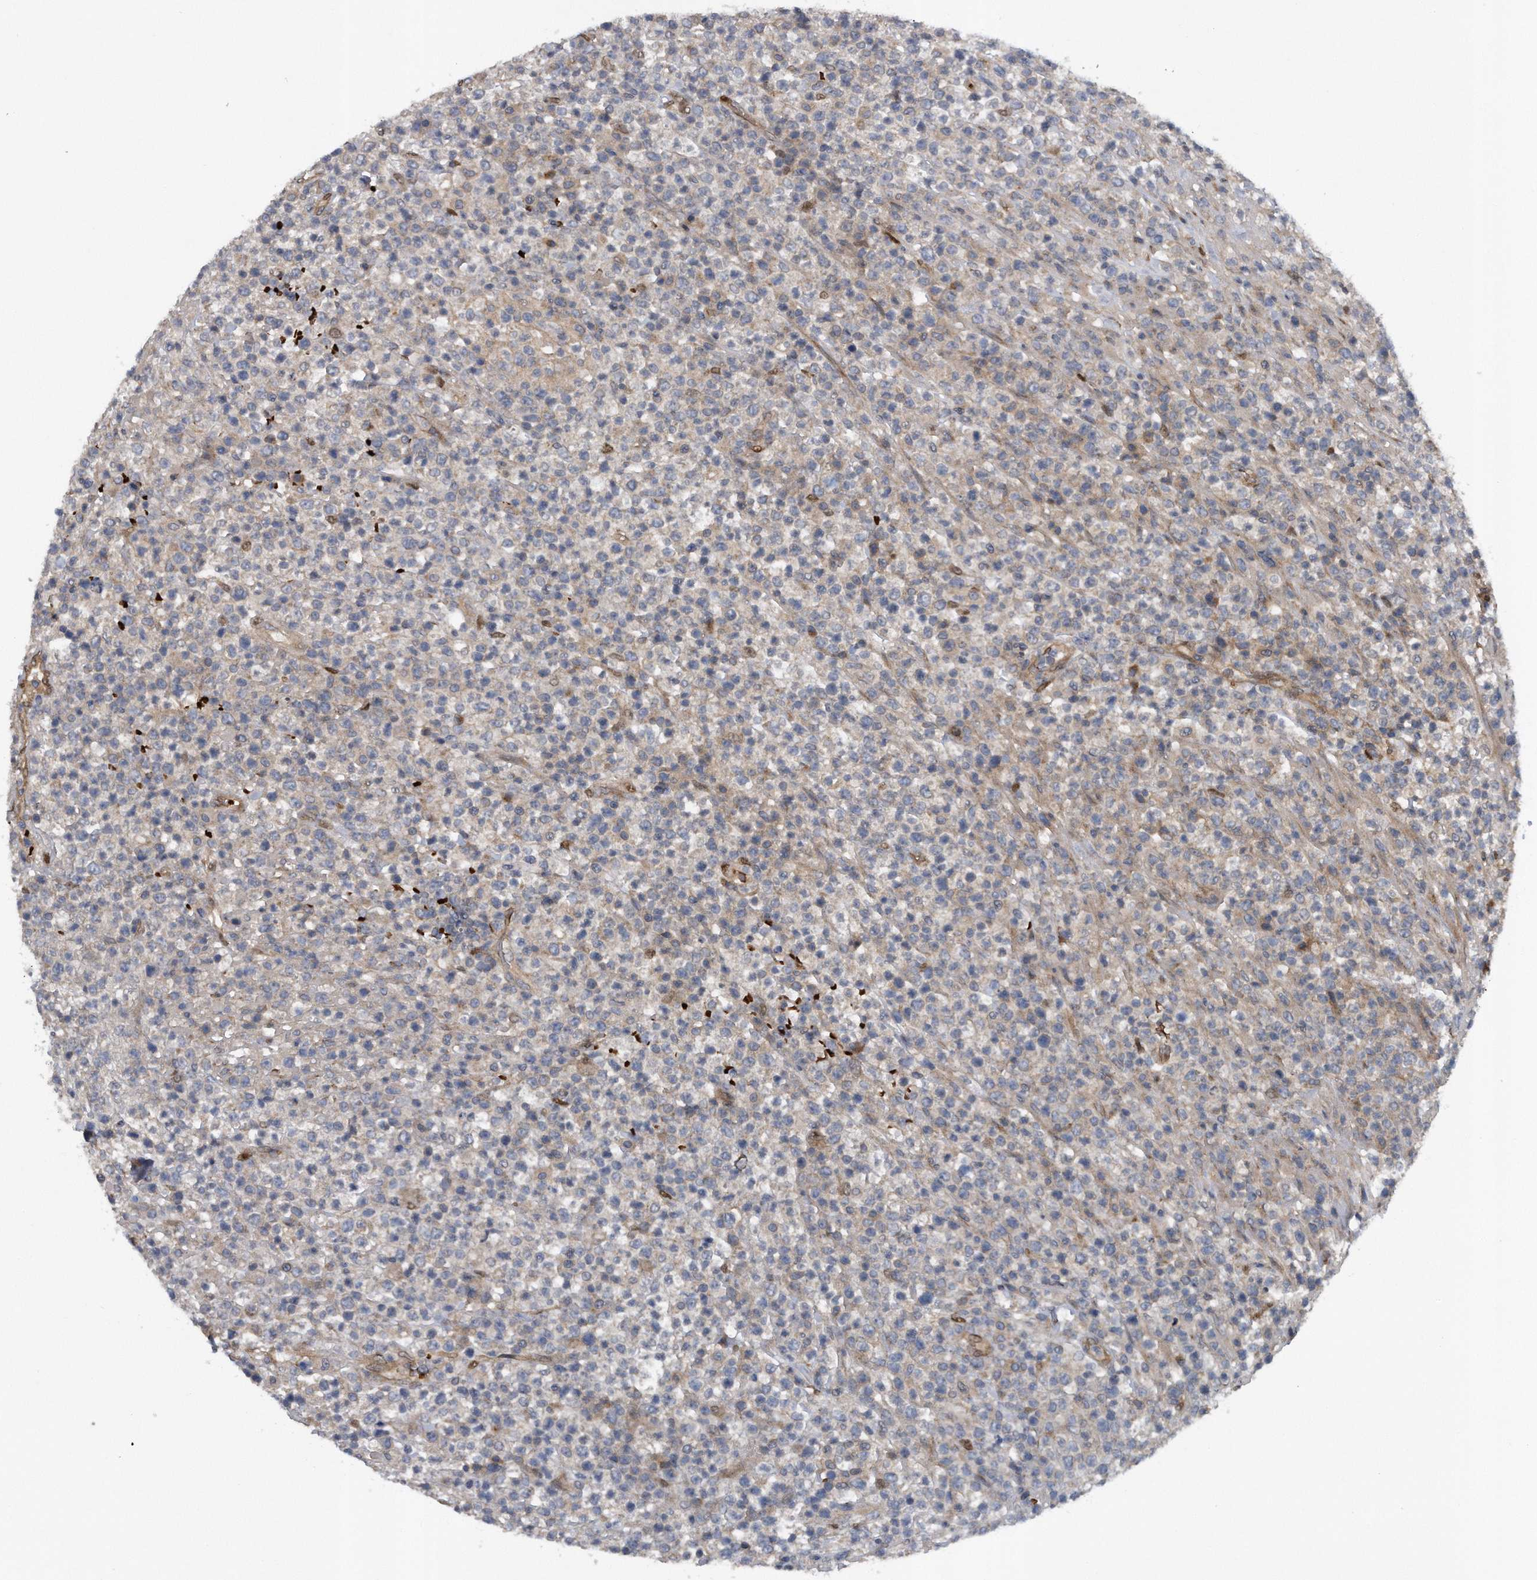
{"staining": {"intensity": "weak", "quantity": "<25%", "location": "cytoplasmic/membranous"}, "tissue": "lymphoma", "cell_type": "Tumor cells", "image_type": "cancer", "snomed": [{"axis": "morphology", "description": "Malignant lymphoma, non-Hodgkin's type, High grade"}, {"axis": "topography", "description": "Colon"}], "caption": "Lymphoma was stained to show a protein in brown. There is no significant positivity in tumor cells.", "gene": "ZNF79", "patient": {"sex": "female", "age": 53}}